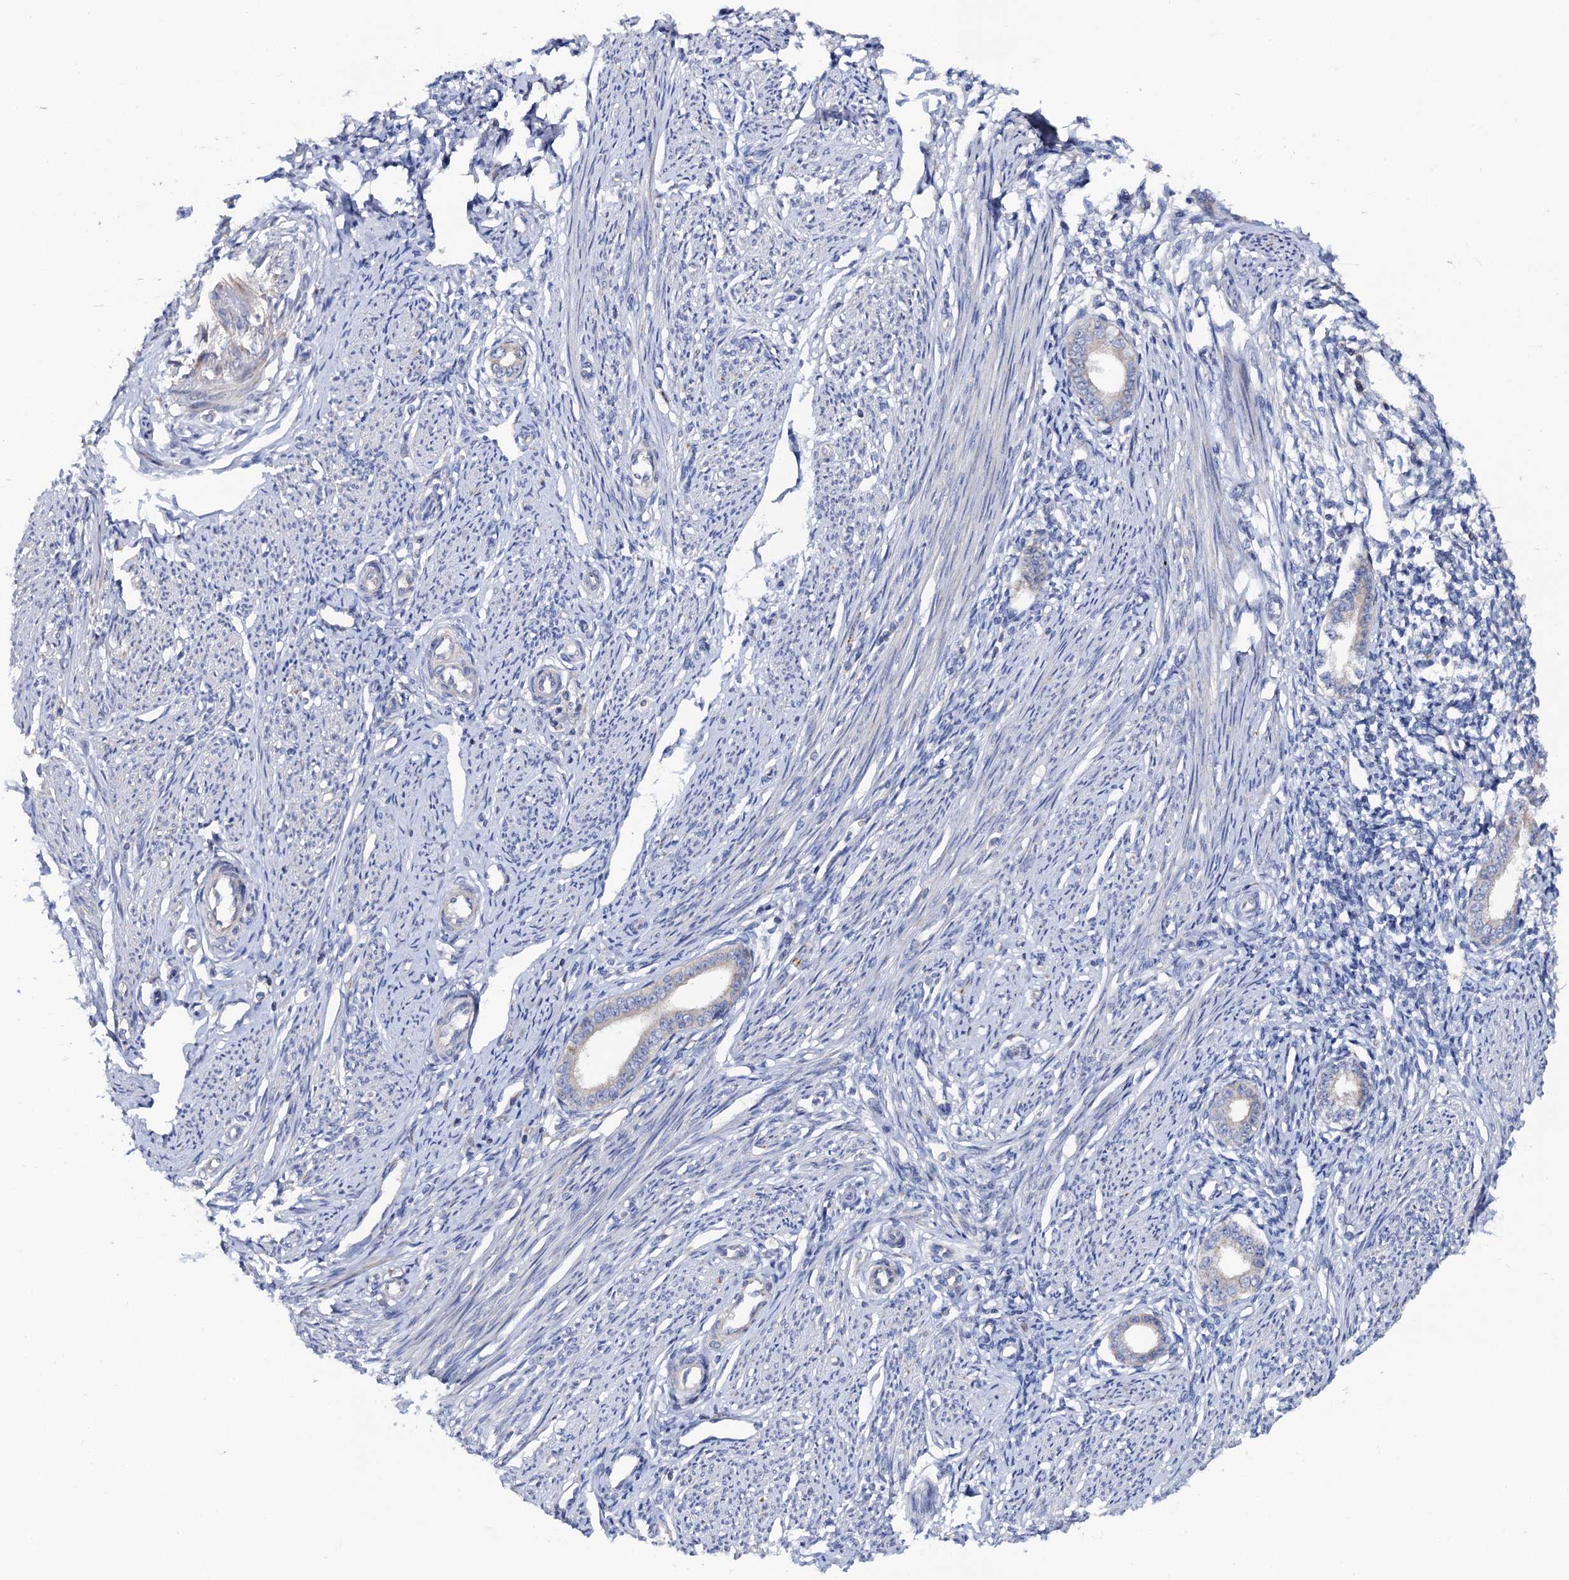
{"staining": {"intensity": "negative", "quantity": "none", "location": "none"}, "tissue": "endometrium", "cell_type": "Cells in endometrial stroma", "image_type": "normal", "snomed": [{"axis": "morphology", "description": "Normal tissue, NOS"}, {"axis": "topography", "description": "Endometrium"}], "caption": "Immunohistochemical staining of unremarkable endometrium reveals no significant positivity in cells in endometrial stroma.", "gene": "MRPL48", "patient": {"sex": "female", "age": 56}}